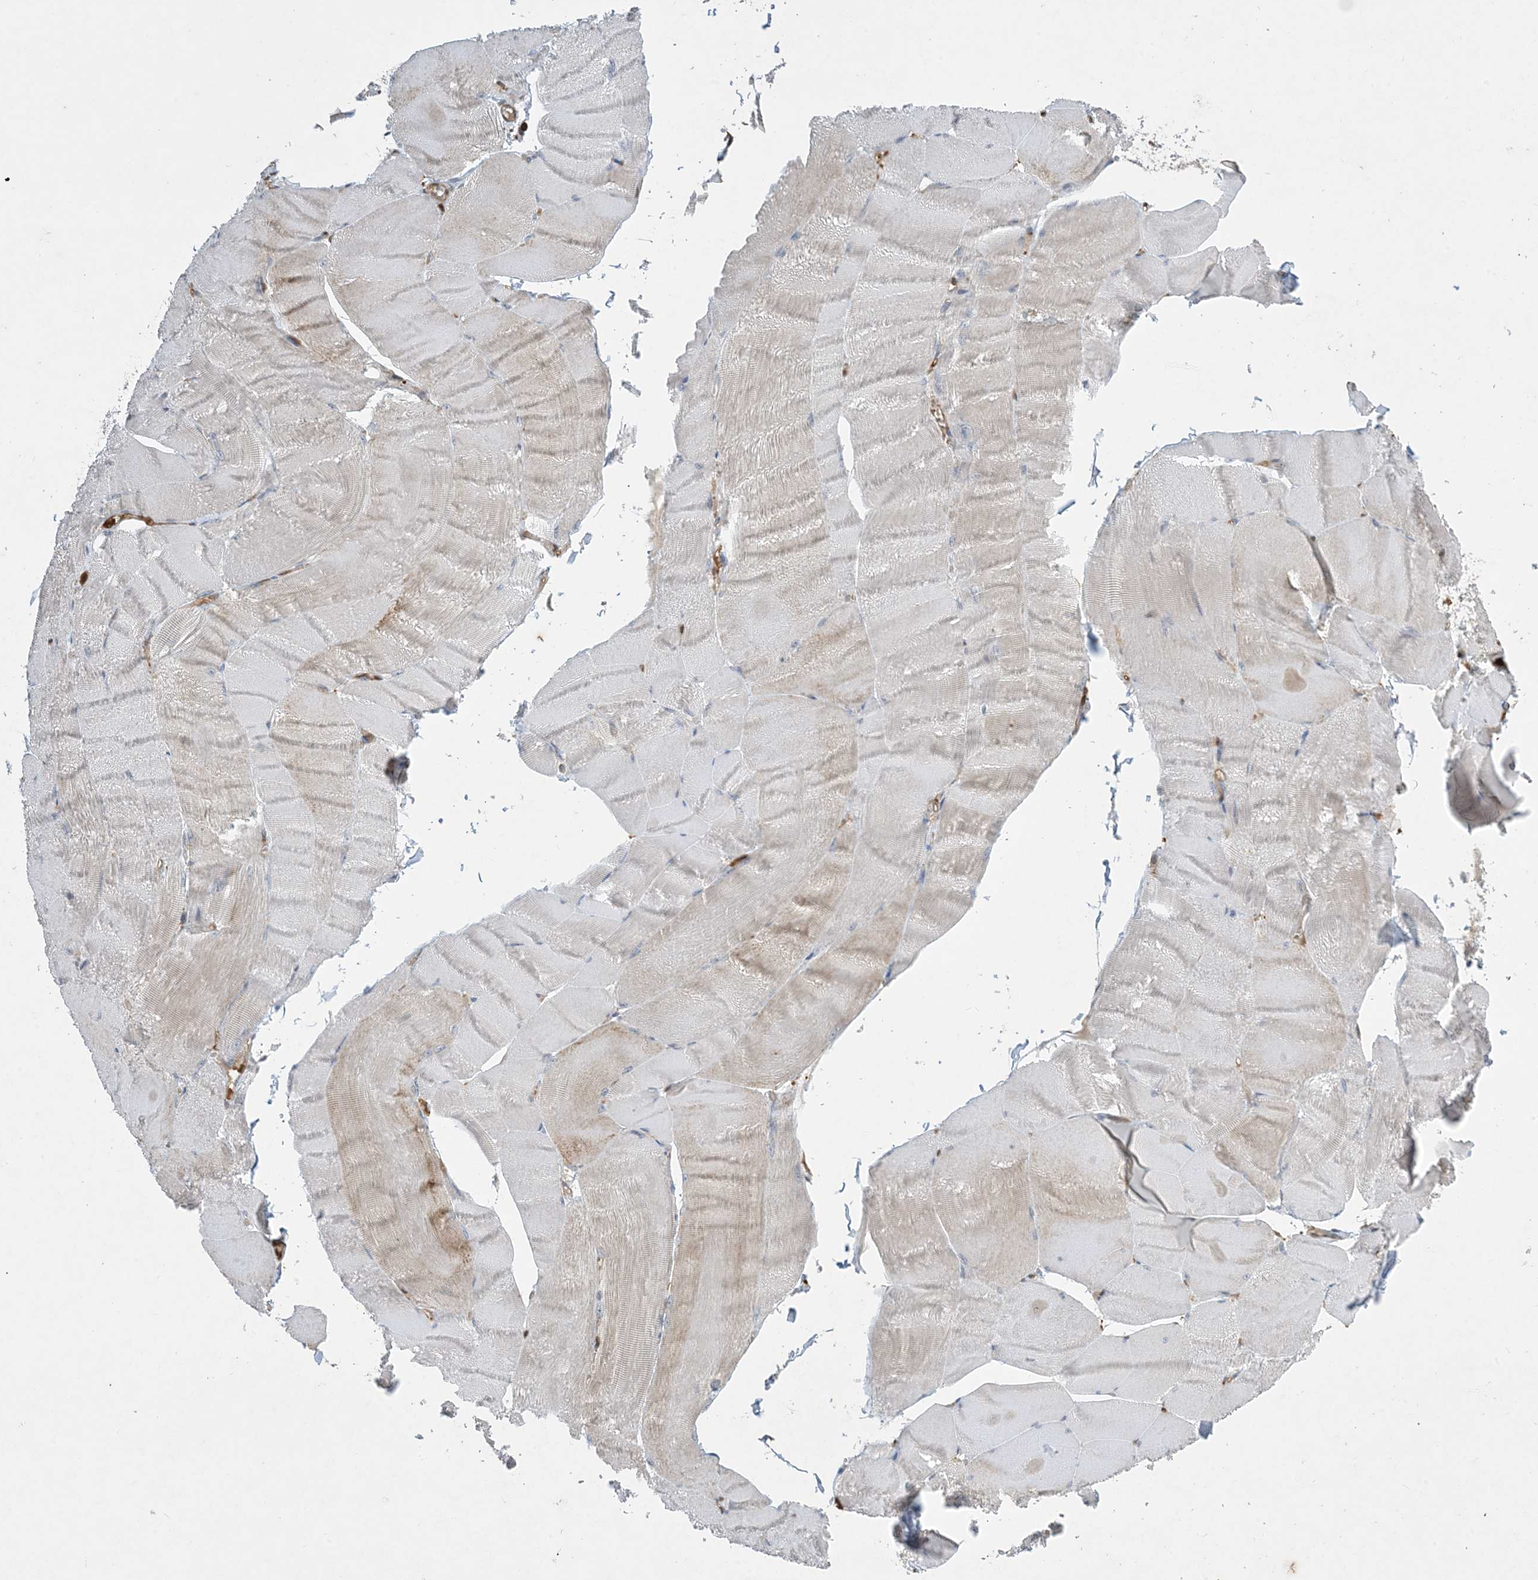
{"staining": {"intensity": "weak", "quantity": "25%-75%", "location": "cytoplasmic/membranous"}, "tissue": "skeletal muscle", "cell_type": "Myocytes", "image_type": "normal", "snomed": [{"axis": "morphology", "description": "Normal tissue, NOS"}, {"axis": "morphology", "description": "Basal cell carcinoma"}, {"axis": "topography", "description": "Skeletal muscle"}], "caption": "Human skeletal muscle stained for a protein (brown) shows weak cytoplasmic/membranous positive expression in about 25%-75% of myocytes.", "gene": "TMSB4X", "patient": {"sex": "female", "age": 64}}